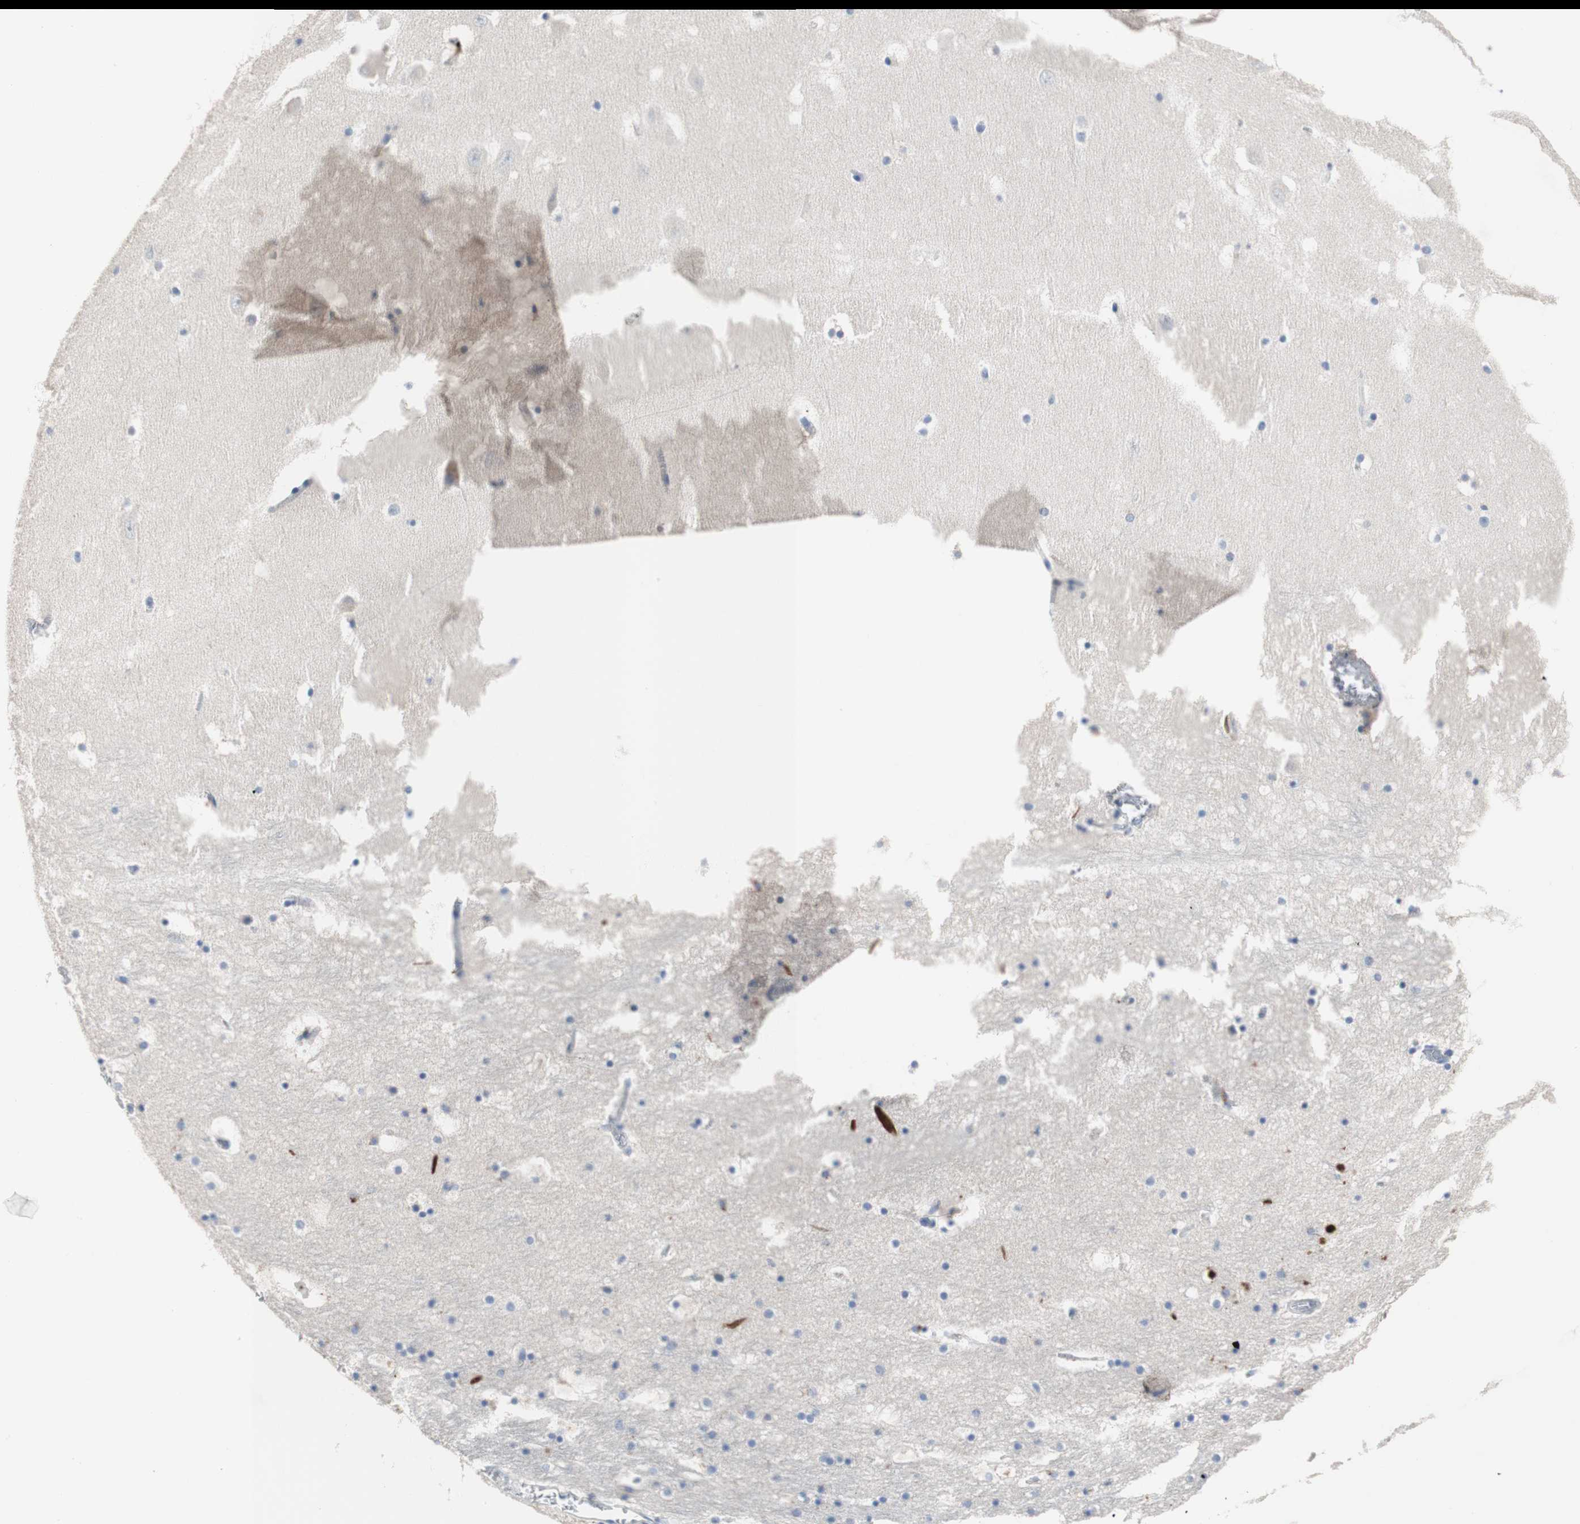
{"staining": {"intensity": "moderate", "quantity": "<25%", "location": "cytoplasmic/membranous"}, "tissue": "hippocampus", "cell_type": "Glial cells", "image_type": "normal", "snomed": [{"axis": "morphology", "description": "Normal tissue, NOS"}, {"axis": "topography", "description": "Hippocampus"}], "caption": "Brown immunohistochemical staining in benign hippocampus displays moderate cytoplasmic/membranous staining in about <25% of glial cells.", "gene": "CDON", "patient": {"sex": "male", "age": 45}}